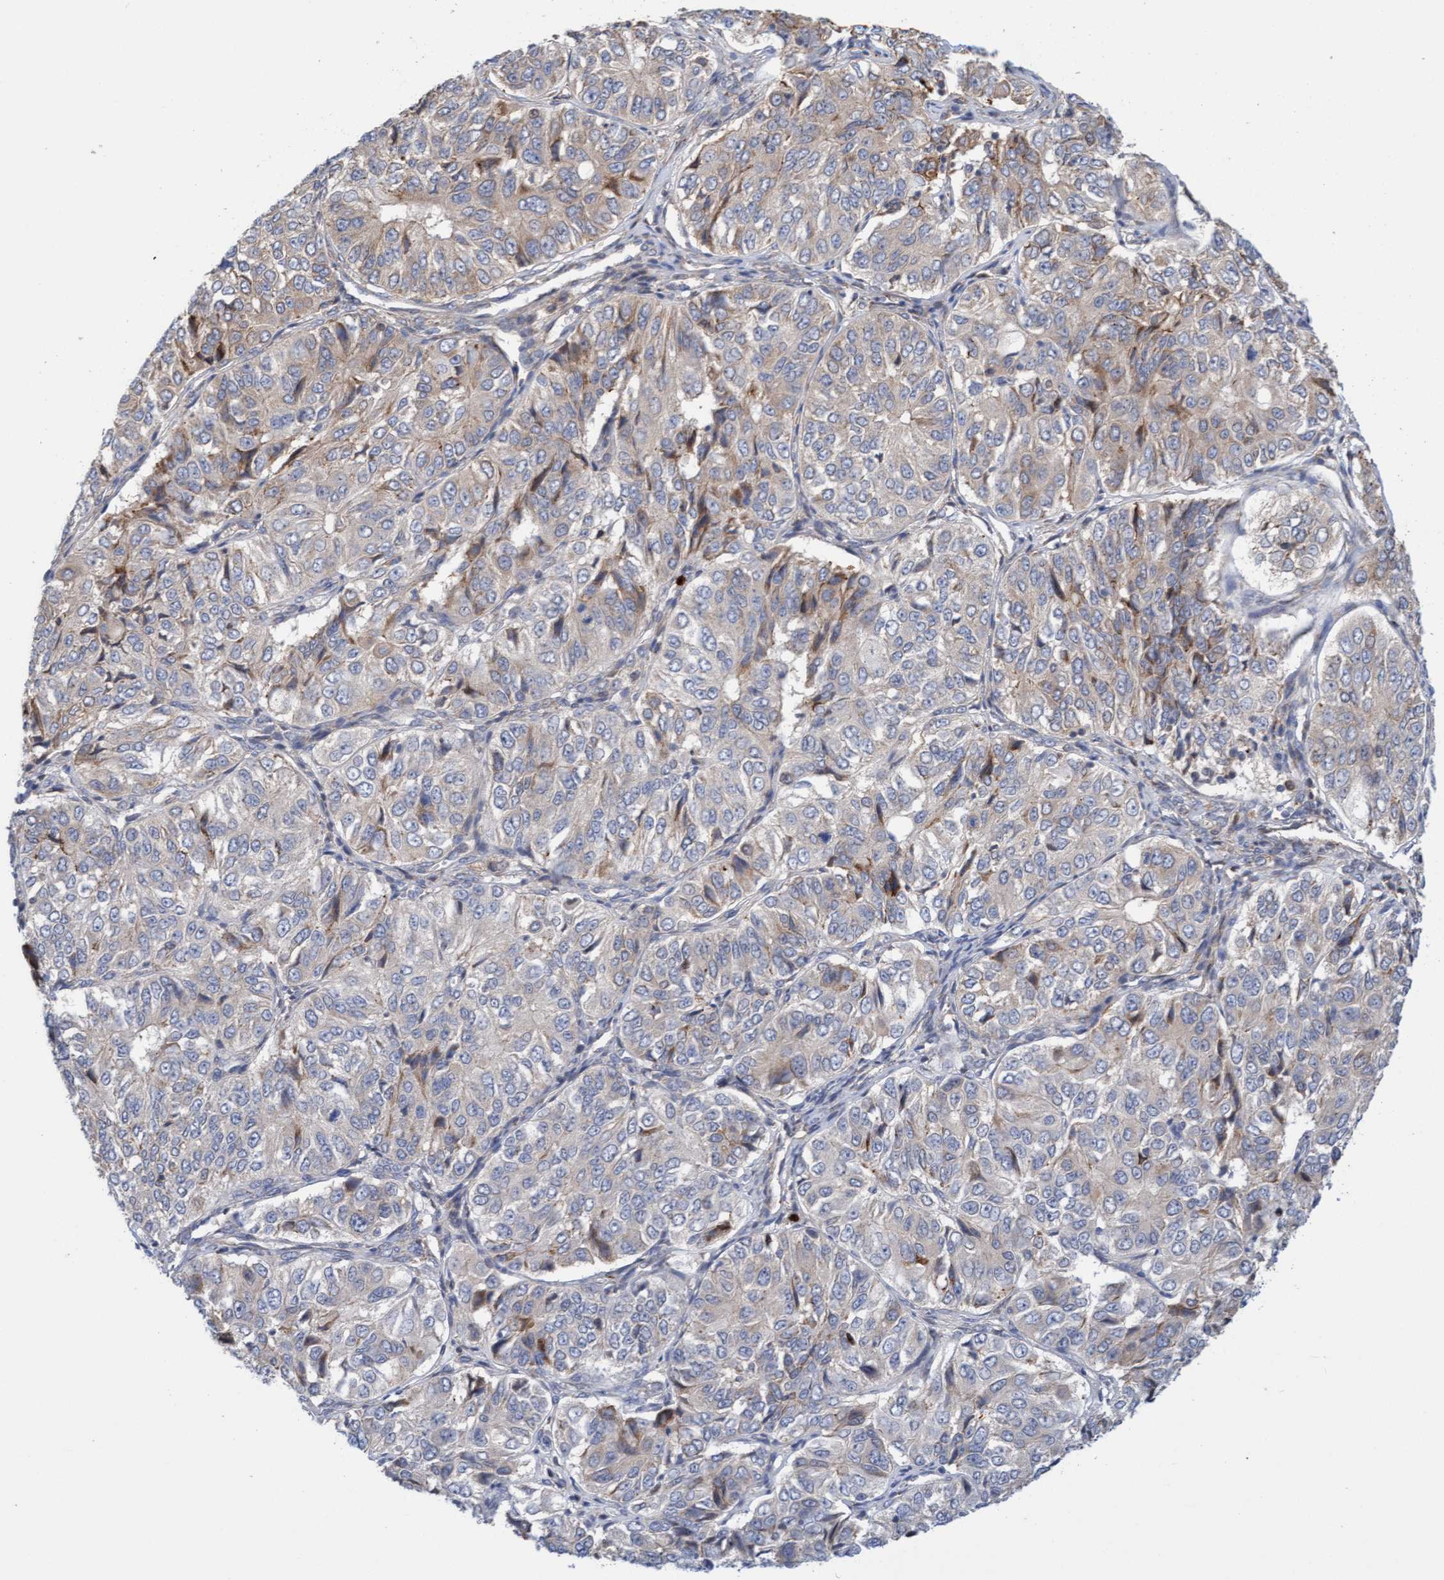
{"staining": {"intensity": "weak", "quantity": "<25%", "location": "cytoplasmic/membranous"}, "tissue": "ovarian cancer", "cell_type": "Tumor cells", "image_type": "cancer", "snomed": [{"axis": "morphology", "description": "Carcinoma, endometroid"}, {"axis": "topography", "description": "Ovary"}], "caption": "Immunohistochemistry histopathology image of ovarian cancer stained for a protein (brown), which exhibits no staining in tumor cells.", "gene": "MMP8", "patient": {"sex": "female", "age": 51}}